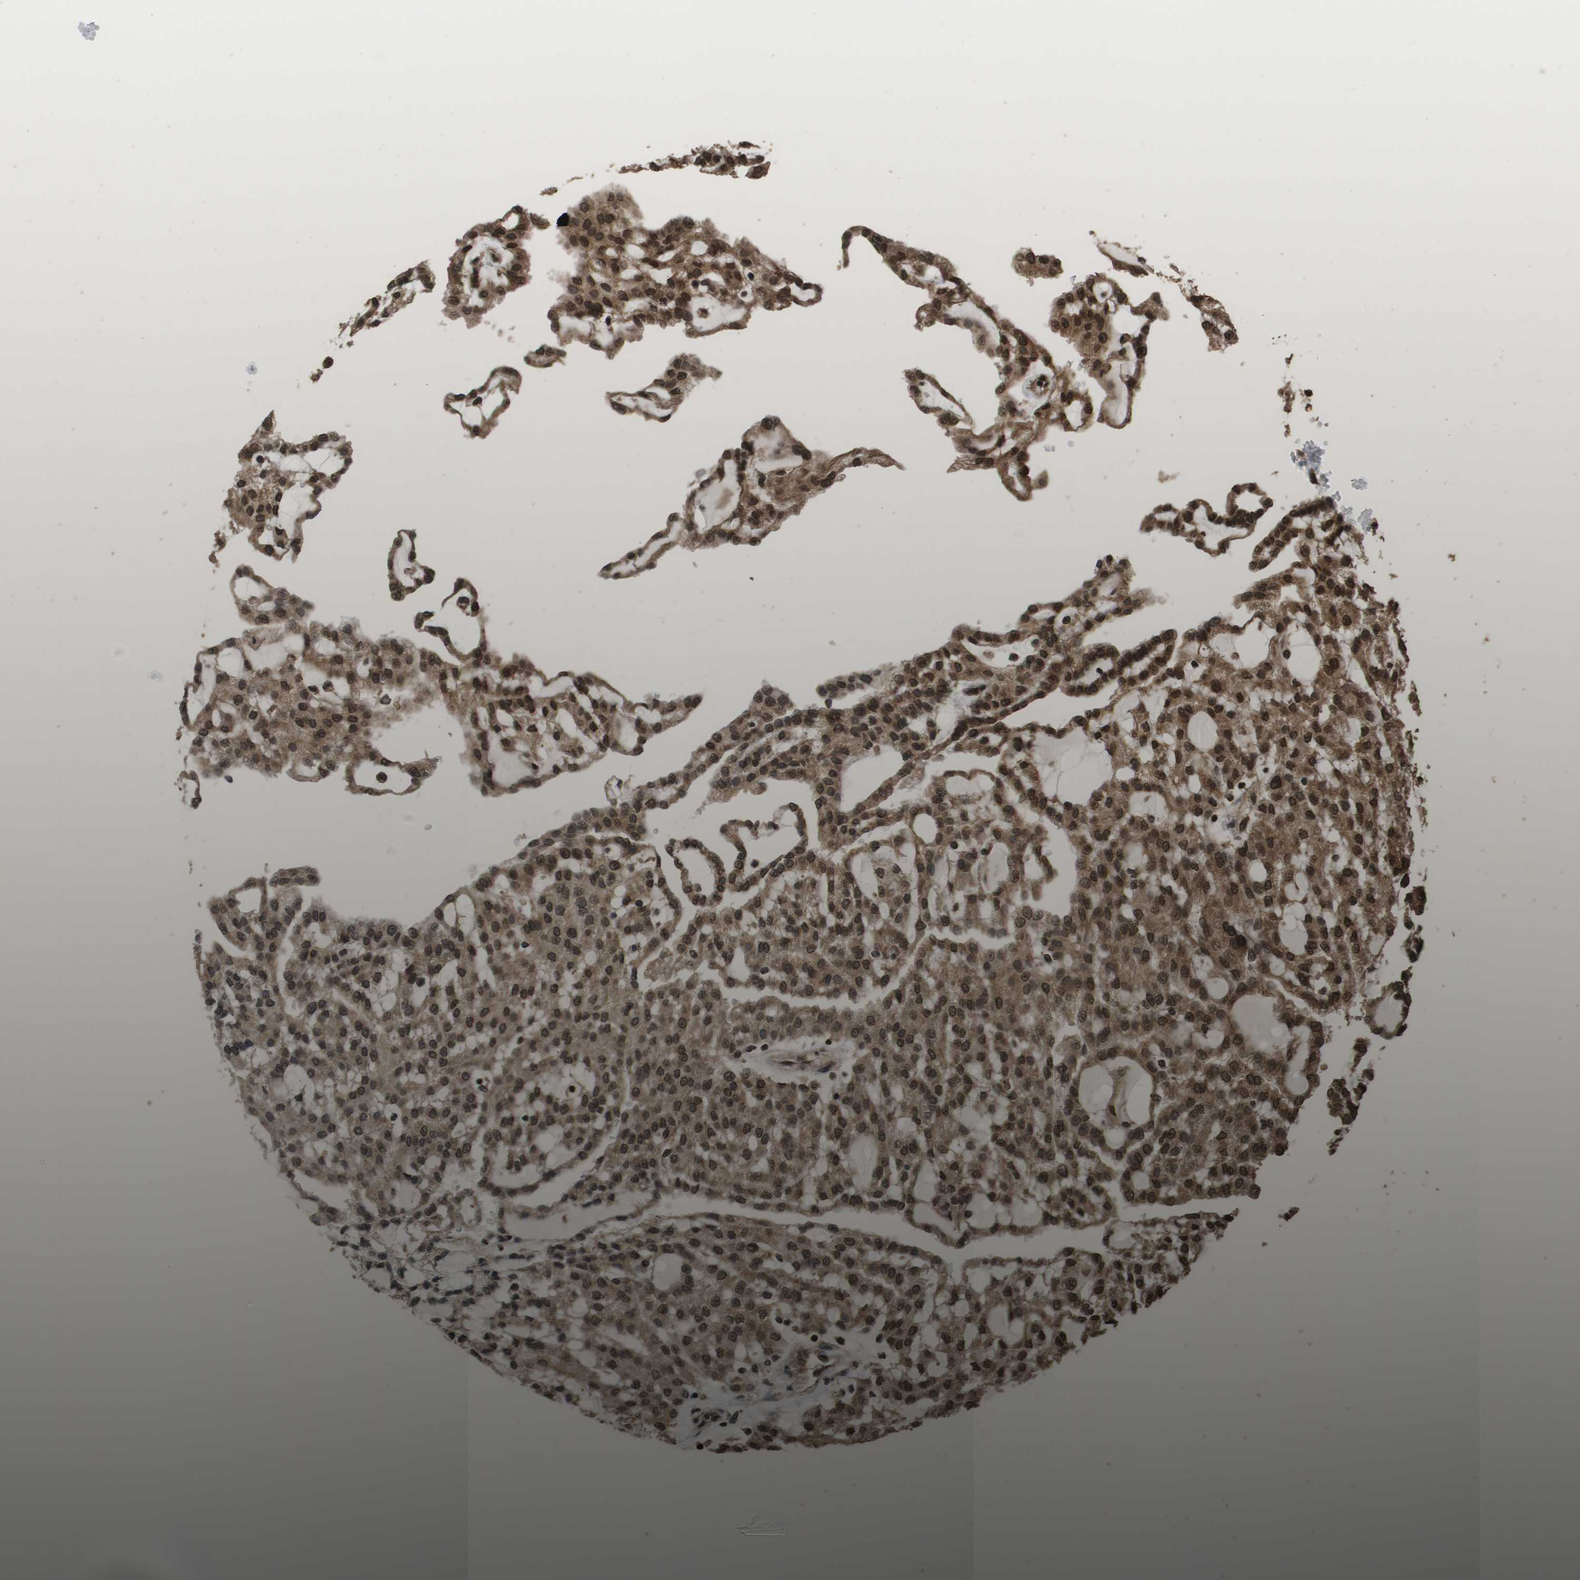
{"staining": {"intensity": "moderate", "quantity": ">75%", "location": "cytoplasmic/membranous,nuclear"}, "tissue": "renal cancer", "cell_type": "Tumor cells", "image_type": "cancer", "snomed": [{"axis": "morphology", "description": "Adenocarcinoma, NOS"}, {"axis": "topography", "description": "Kidney"}], "caption": "The histopathology image shows immunohistochemical staining of renal cancer (adenocarcinoma). There is moderate cytoplasmic/membranous and nuclear positivity is appreciated in about >75% of tumor cells. Nuclei are stained in blue.", "gene": "AXIN2", "patient": {"sex": "male", "age": 63}}